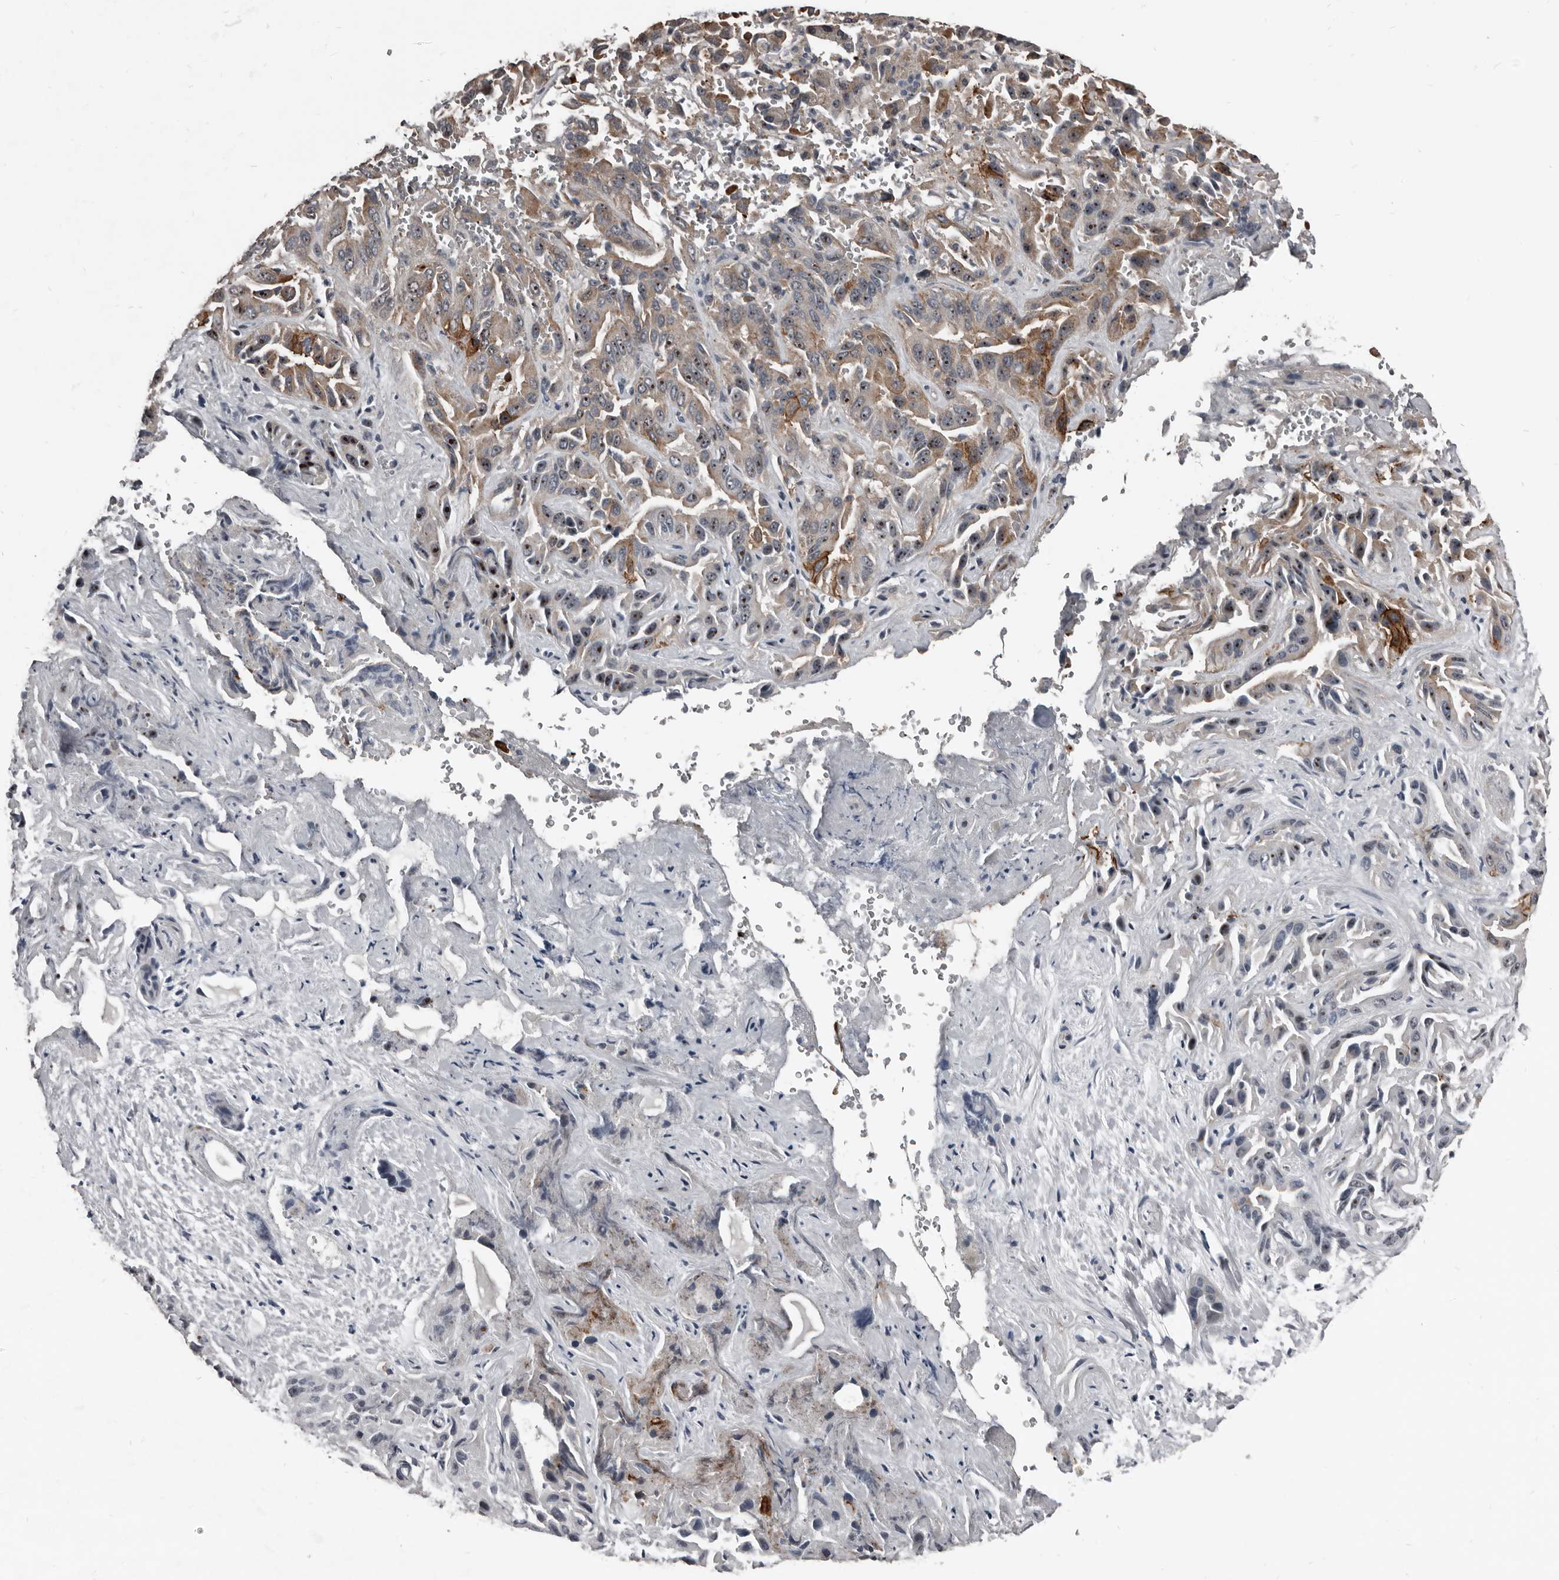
{"staining": {"intensity": "moderate", "quantity": "25%-75%", "location": "cytoplasmic/membranous,nuclear"}, "tissue": "liver cancer", "cell_type": "Tumor cells", "image_type": "cancer", "snomed": [{"axis": "morphology", "description": "Cholangiocarcinoma"}, {"axis": "topography", "description": "Liver"}], "caption": "Liver cholangiocarcinoma stained with a protein marker exhibits moderate staining in tumor cells.", "gene": "DHPS", "patient": {"sex": "female", "age": 52}}